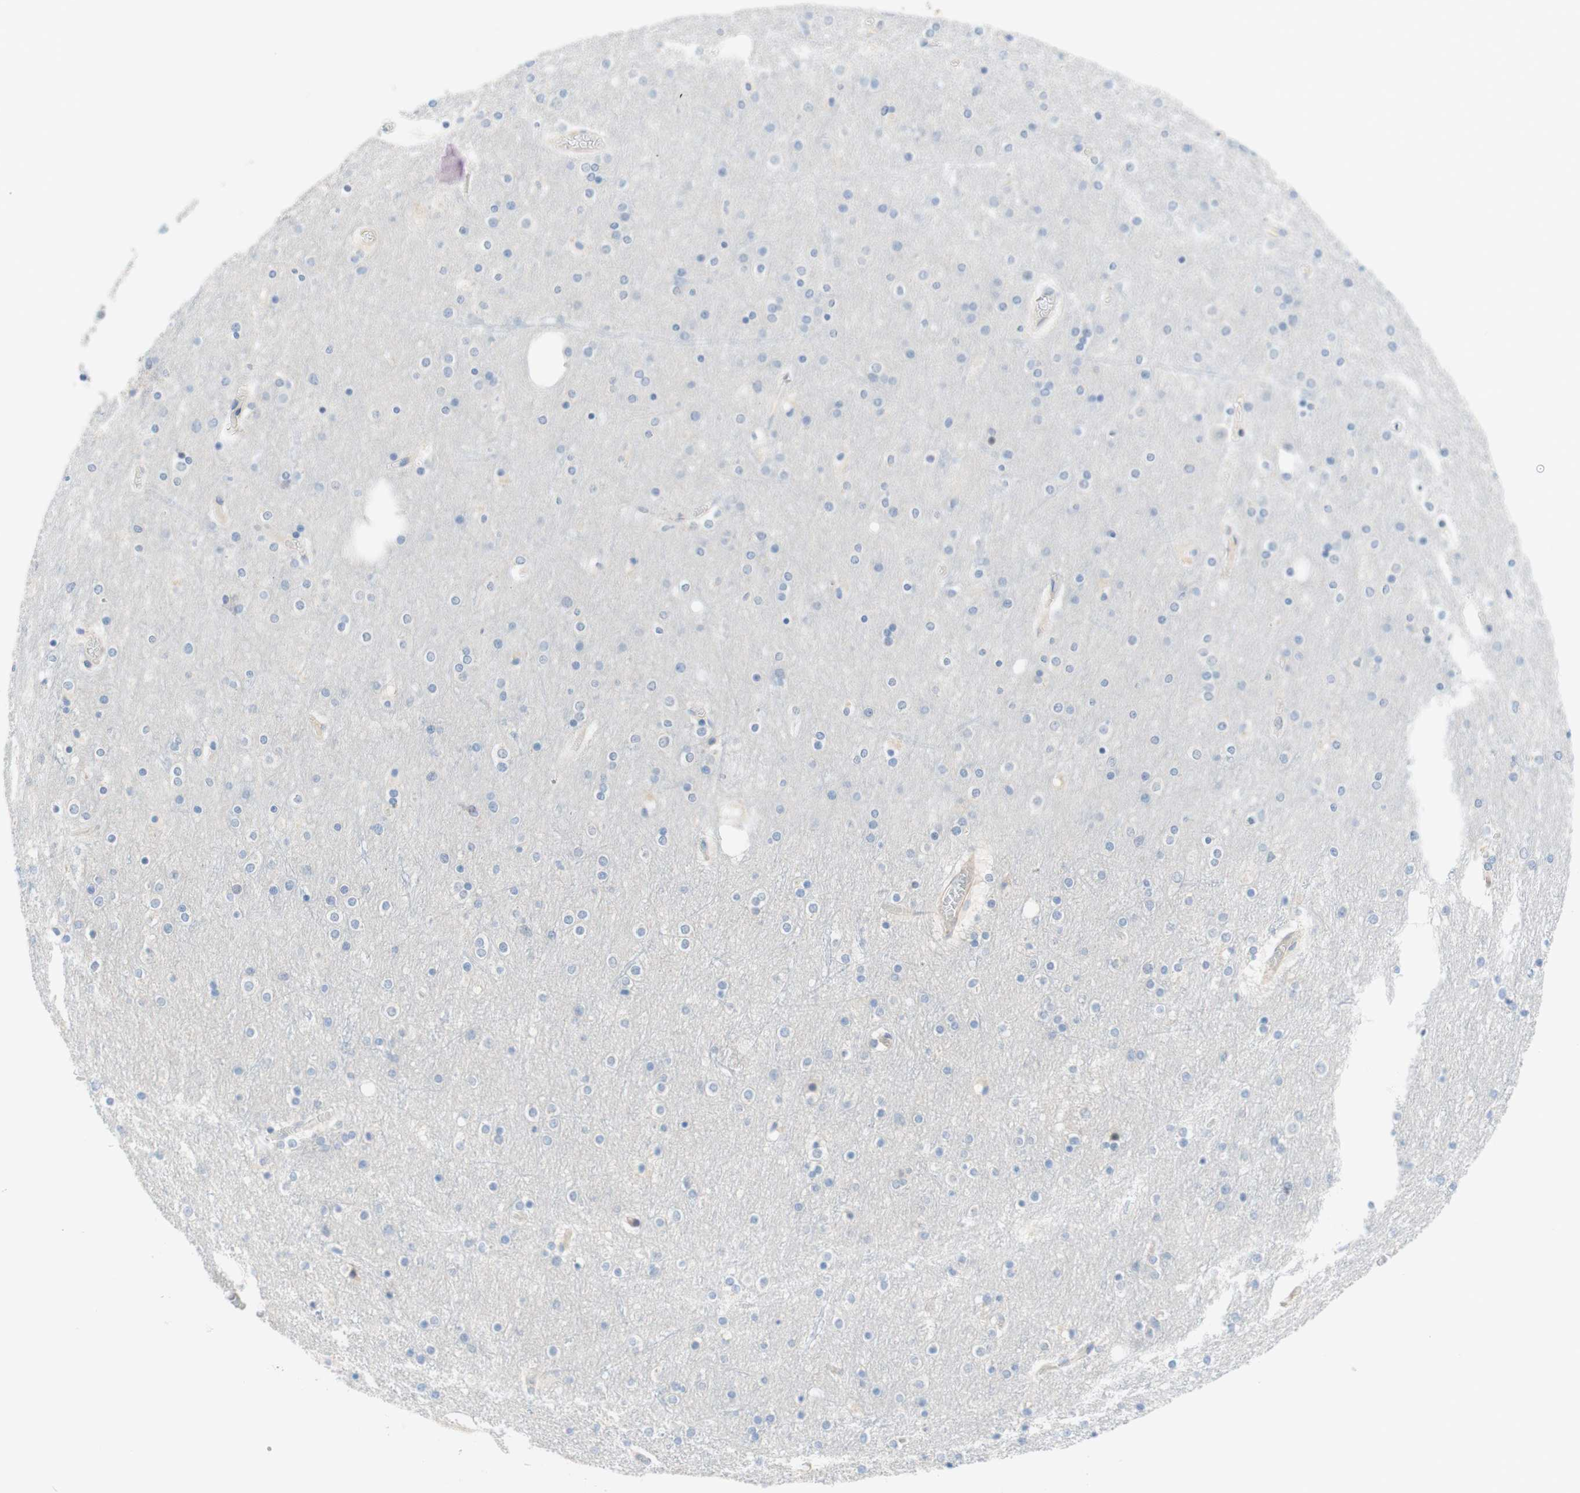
{"staining": {"intensity": "weak", "quantity": ">75%", "location": "cytoplasmic/membranous"}, "tissue": "cerebral cortex", "cell_type": "Endothelial cells", "image_type": "normal", "snomed": [{"axis": "morphology", "description": "Normal tissue, NOS"}, {"axis": "topography", "description": "Cerebral cortex"}], "caption": "IHC of normal cerebral cortex reveals low levels of weak cytoplasmic/membranous positivity in about >75% of endothelial cells.", "gene": "ENTREP2", "patient": {"sex": "female", "age": 54}}